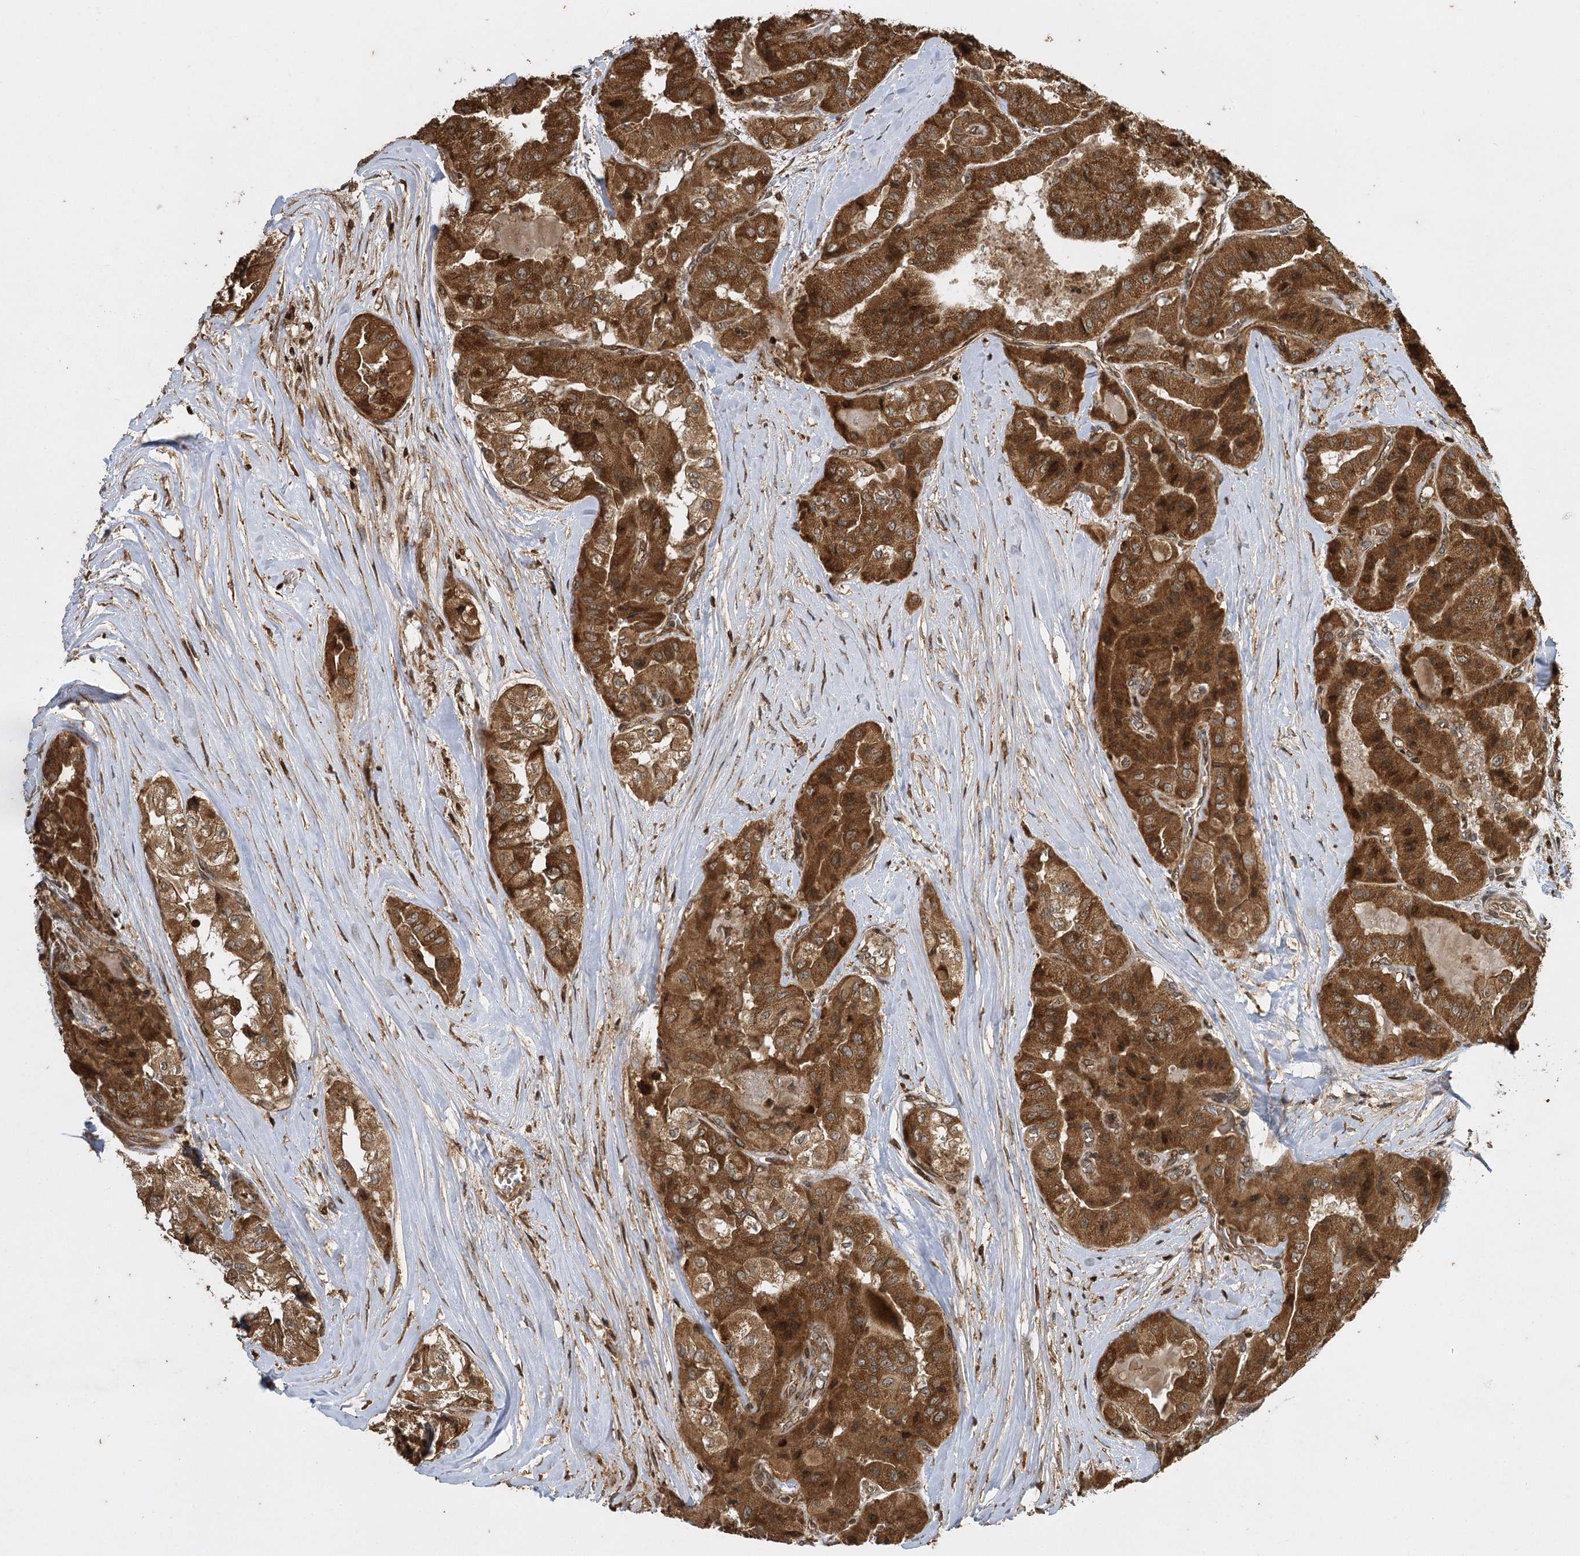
{"staining": {"intensity": "strong", "quantity": ">75%", "location": "cytoplasmic/membranous"}, "tissue": "thyroid cancer", "cell_type": "Tumor cells", "image_type": "cancer", "snomed": [{"axis": "morphology", "description": "Papillary adenocarcinoma, NOS"}, {"axis": "topography", "description": "Thyroid gland"}], "caption": "Protein staining of thyroid cancer (papillary adenocarcinoma) tissue displays strong cytoplasmic/membranous positivity in about >75% of tumor cells. Immunohistochemistry (ihc) stains the protein of interest in brown and the nuclei are stained blue.", "gene": "IL11RA", "patient": {"sex": "female", "age": 59}}